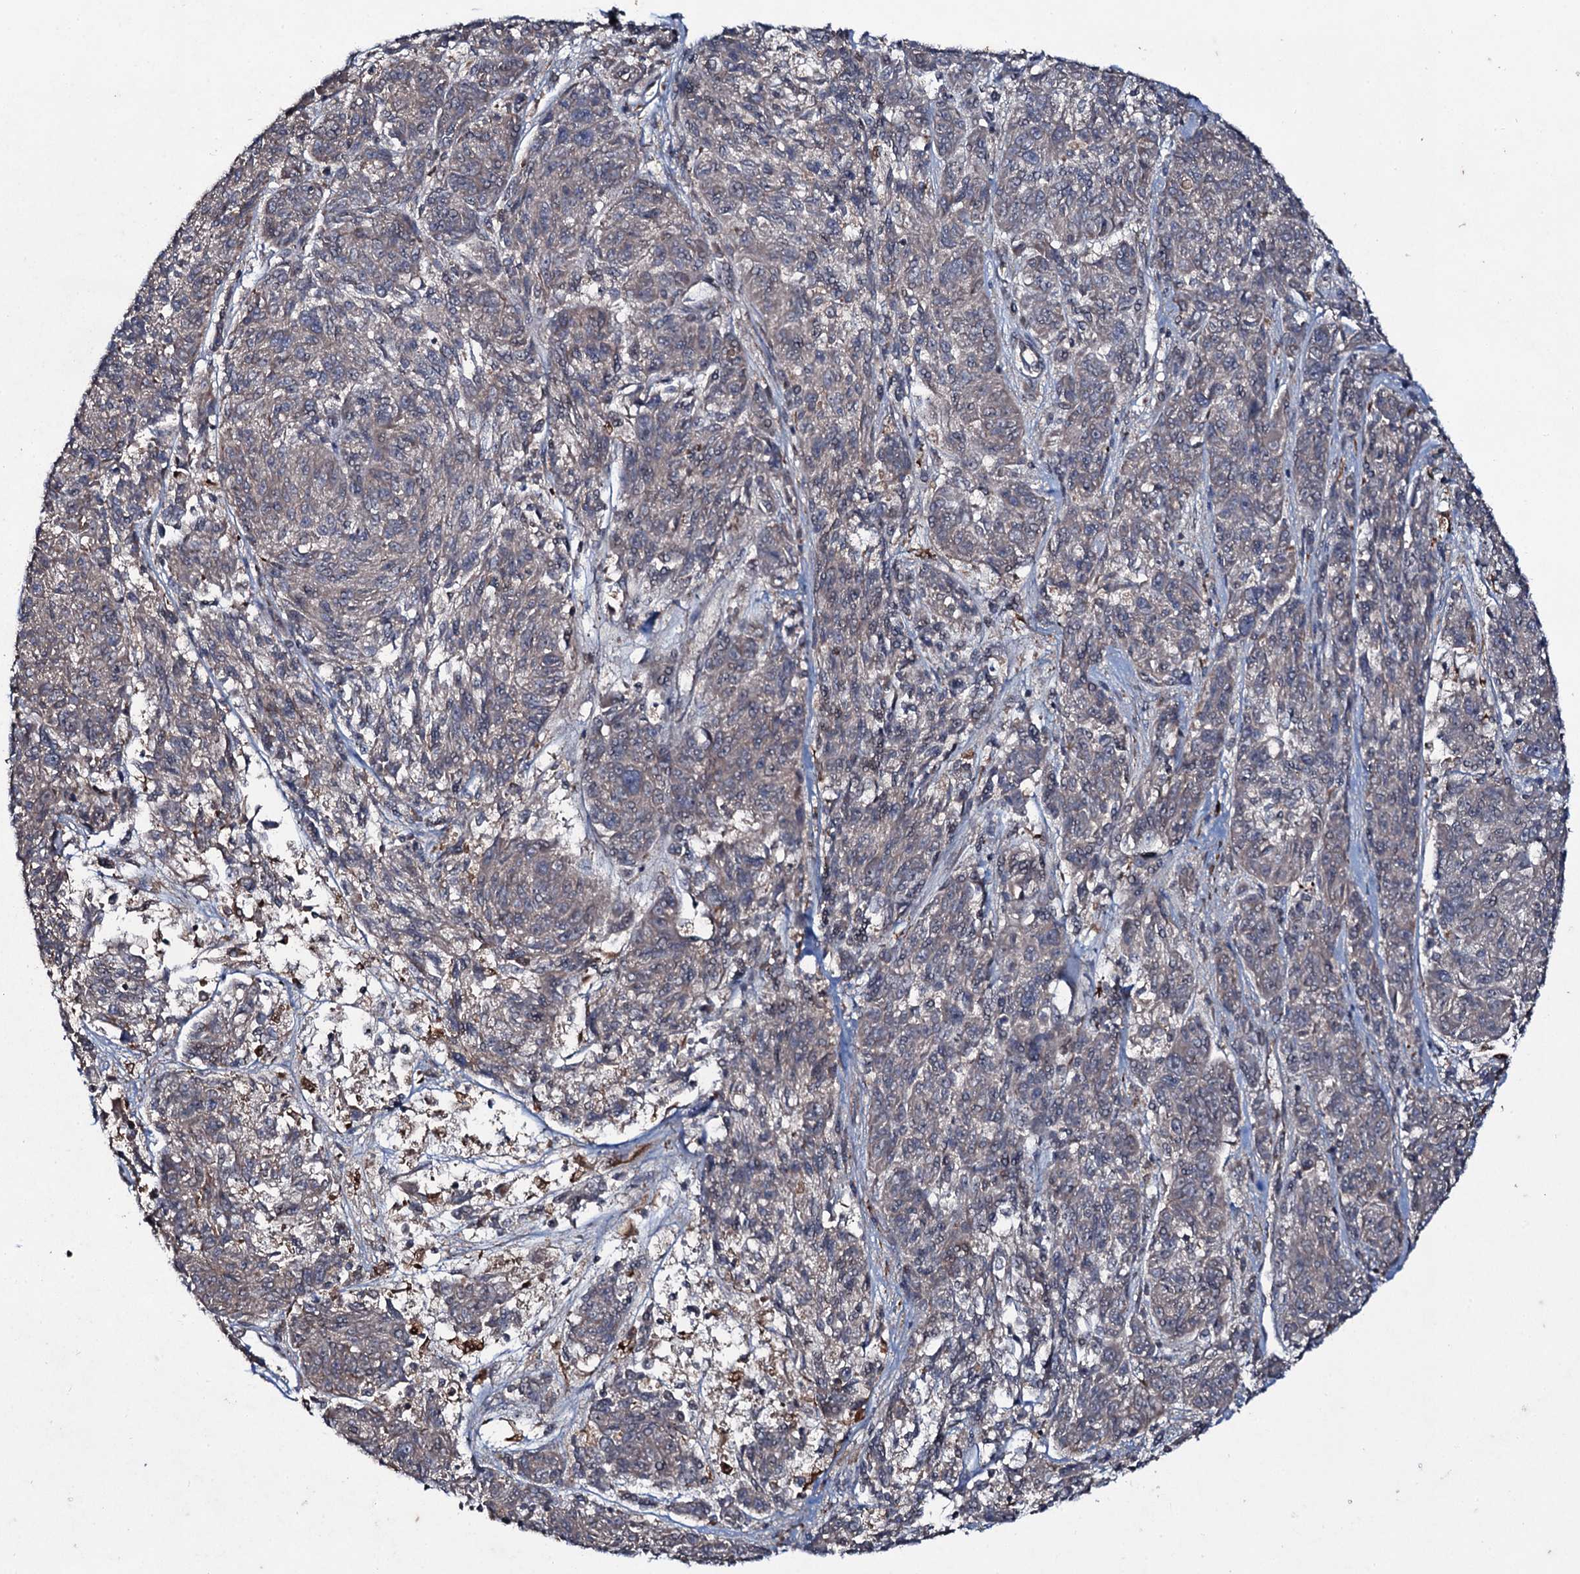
{"staining": {"intensity": "weak", "quantity": "<25%", "location": "cytoplasmic/membranous"}, "tissue": "melanoma", "cell_type": "Tumor cells", "image_type": "cancer", "snomed": [{"axis": "morphology", "description": "Malignant melanoma, NOS"}, {"axis": "topography", "description": "Skin"}], "caption": "The image demonstrates no significant staining in tumor cells of melanoma.", "gene": "SNAP23", "patient": {"sex": "male", "age": 53}}